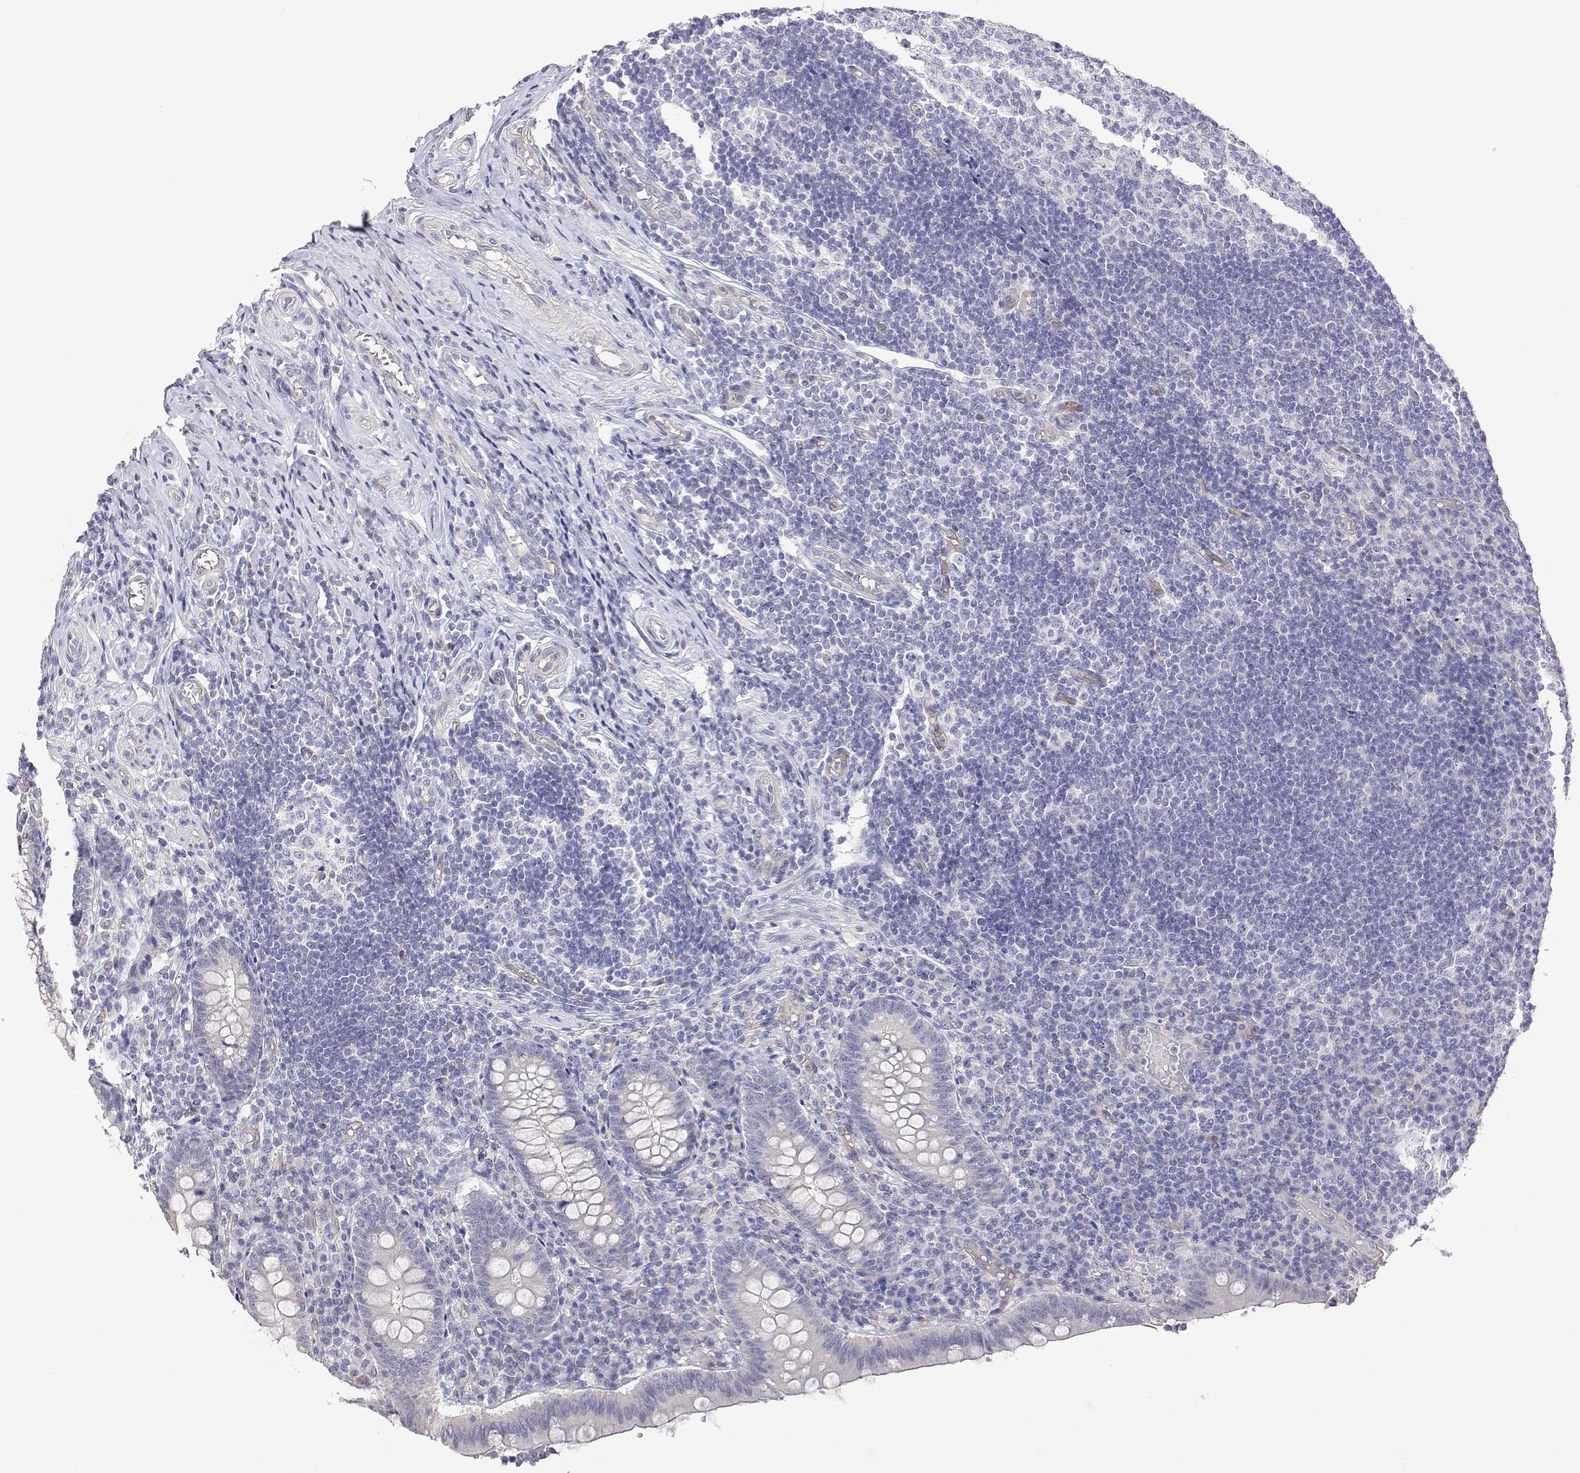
{"staining": {"intensity": "negative", "quantity": "none", "location": "none"}, "tissue": "appendix", "cell_type": "Glandular cells", "image_type": "normal", "snomed": [{"axis": "morphology", "description": "Normal tissue, NOS"}, {"axis": "topography", "description": "Appendix"}], "caption": "Immunohistochemistry image of benign appendix: human appendix stained with DAB displays no significant protein expression in glandular cells. (DAB (3,3'-diaminobenzidine) immunohistochemistry (IHC) visualized using brightfield microscopy, high magnification).", "gene": "PLCB1", "patient": {"sex": "male", "age": 18}}